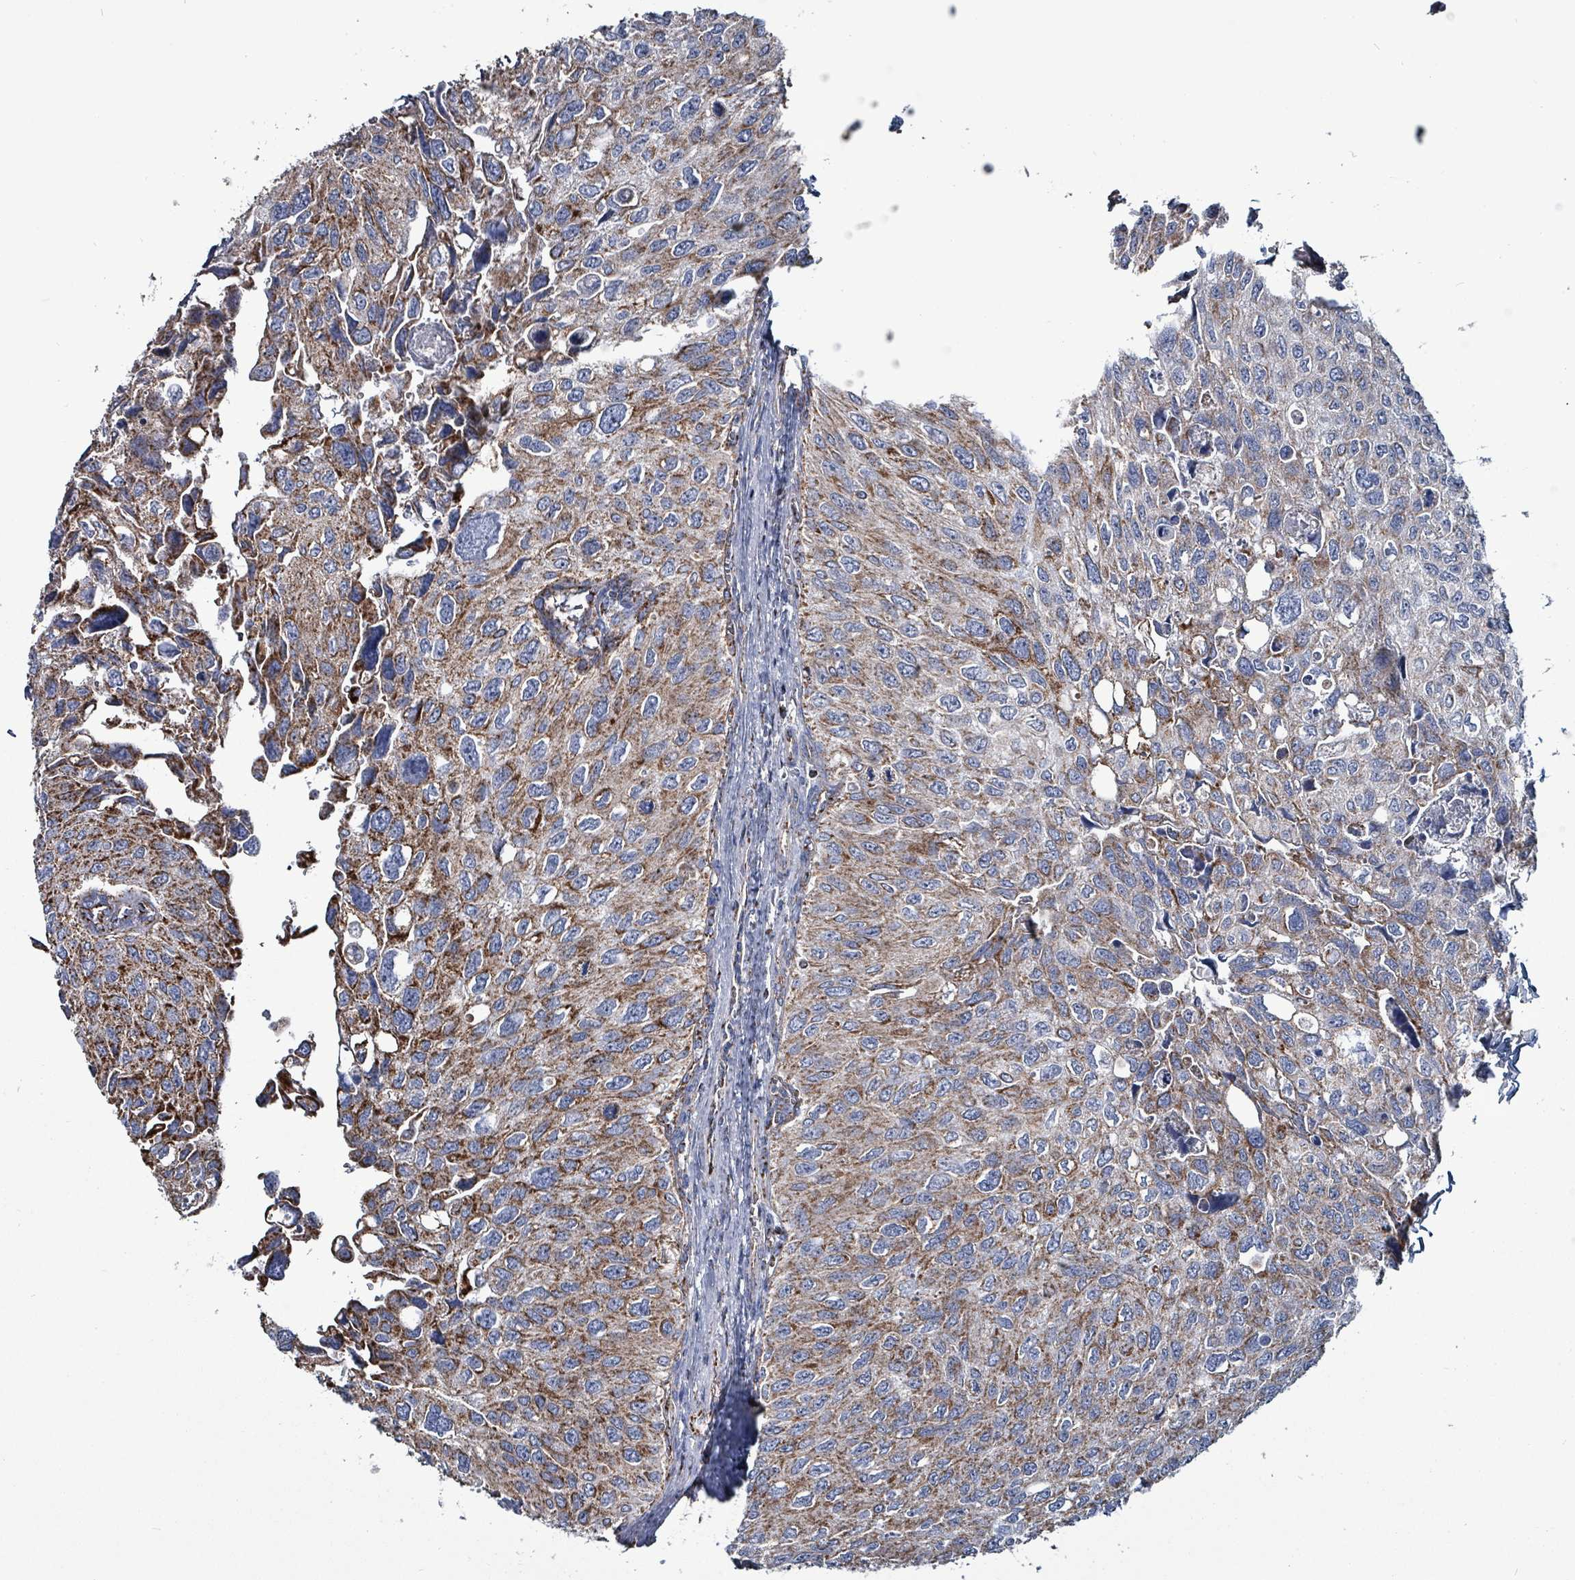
{"staining": {"intensity": "strong", "quantity": ">75%", "location": "cytoplasmic/membranous"}, "tissue": "urothelial cancer", "cell_type": "Tumor cells", "image_type": "cancer", "snomed": [{"axis": "morphology", "description": "Urothelial carcinoma, NOS"}, {"axis": "topography", "description": "Urinary bladder"}], "caption": "Strong cytoplasmic/membranous staining for a protein is present in about >75% of tumor cells of urothelial cancer using IHC.", "gene": "IDH3B", "patient": {"sex": "male", "age": 80}}